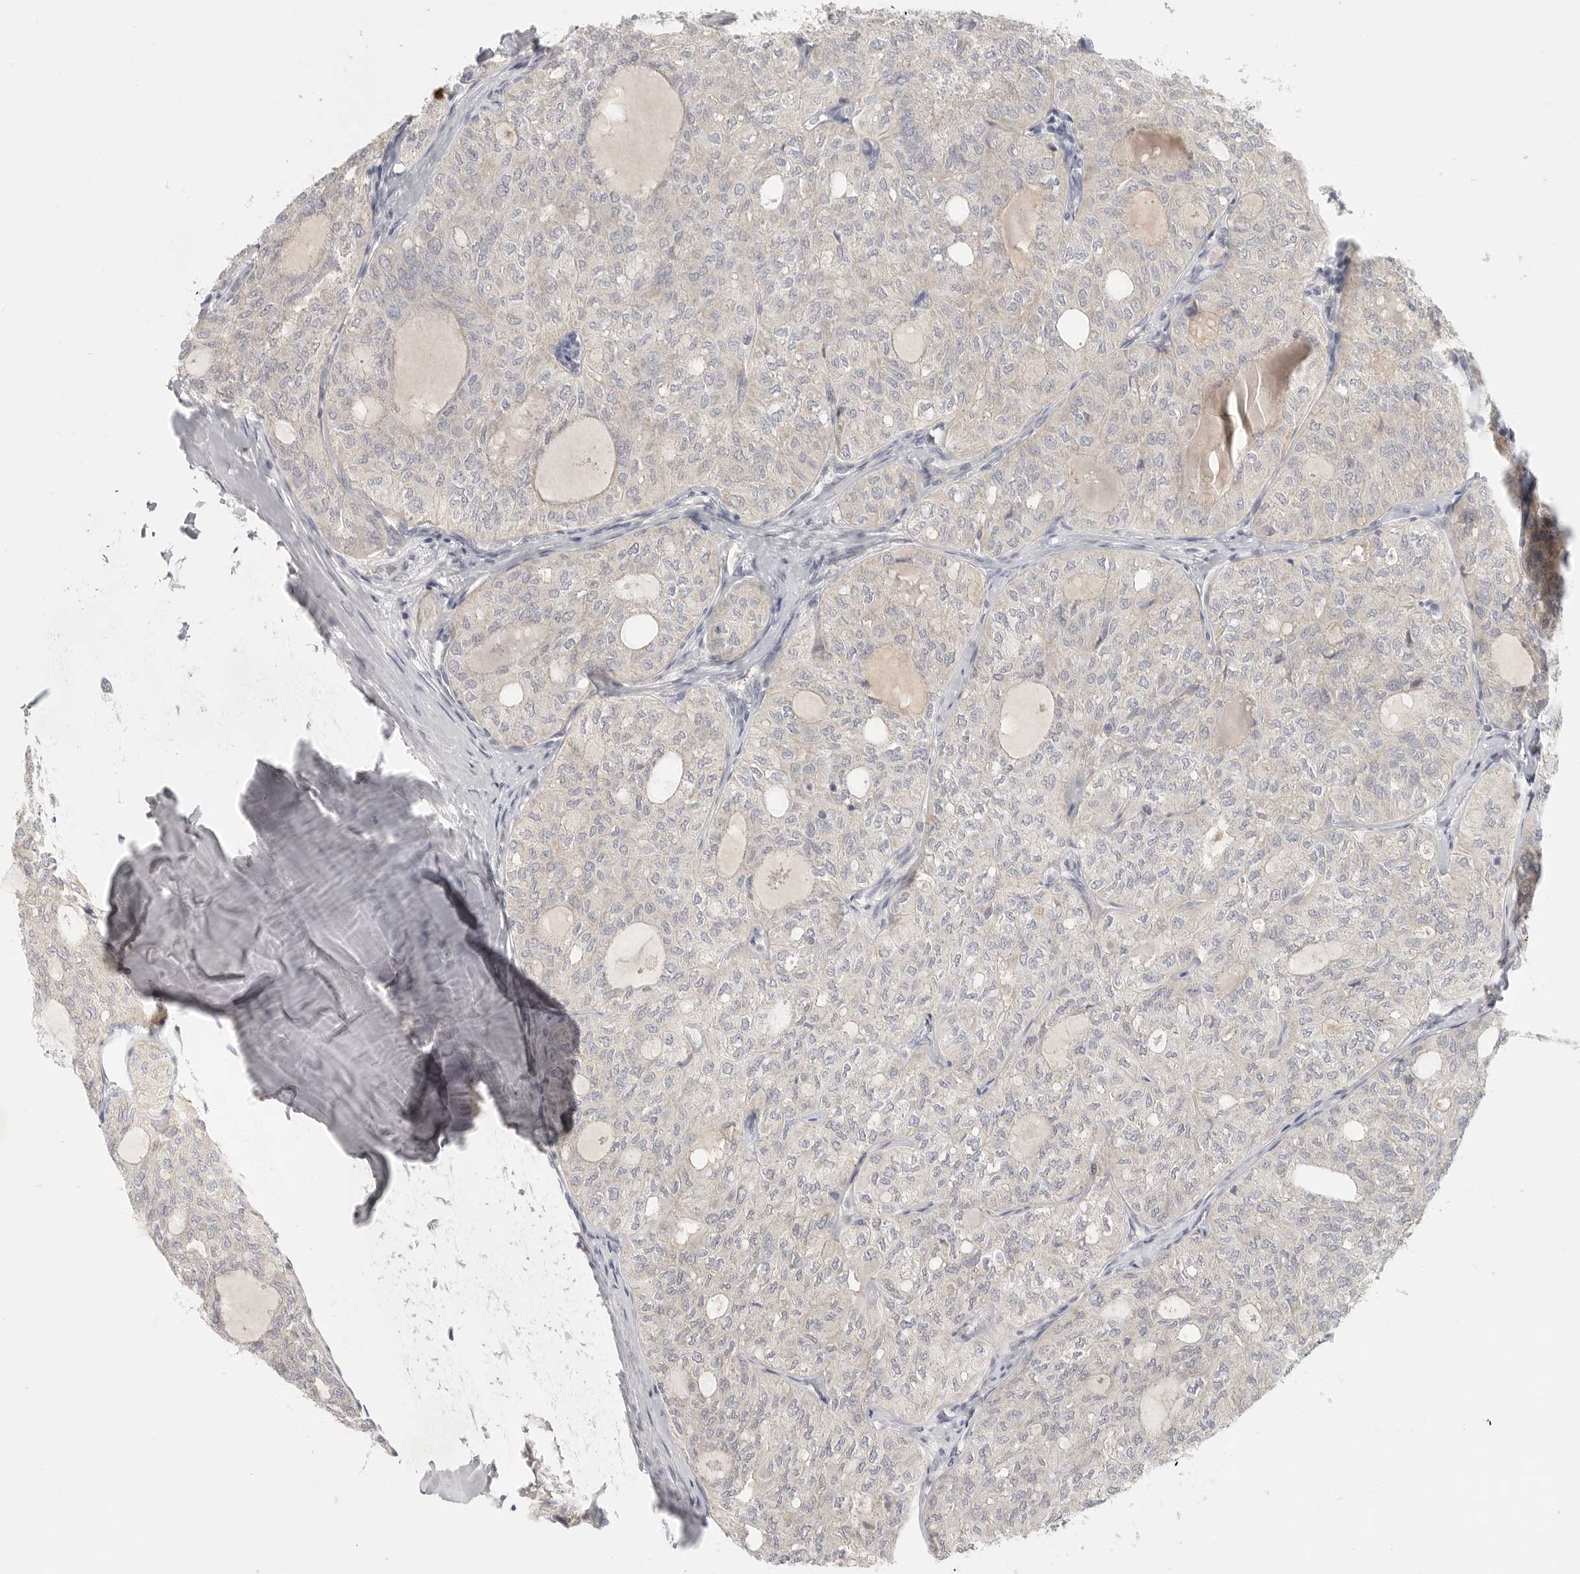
{"staining": {"intensity": "negative", "quantity": "none", "location": "none"}, "tissue": "thyroid cancer", "cell_type": "Tumor cells", "image_type": "cancer", "snomed": [{"axis": "morphology", "description": "Follicular adenoma carcinoma, NOS"}, {"axis": "topography", "description": "Thyroid gland"}], "caption": "Tumor cells are negative for brown protein staining in thyroid follicular adenoma carcinoma.", "gene": "SLC25A36", "patient": {"sex": "male", "age": 75}}